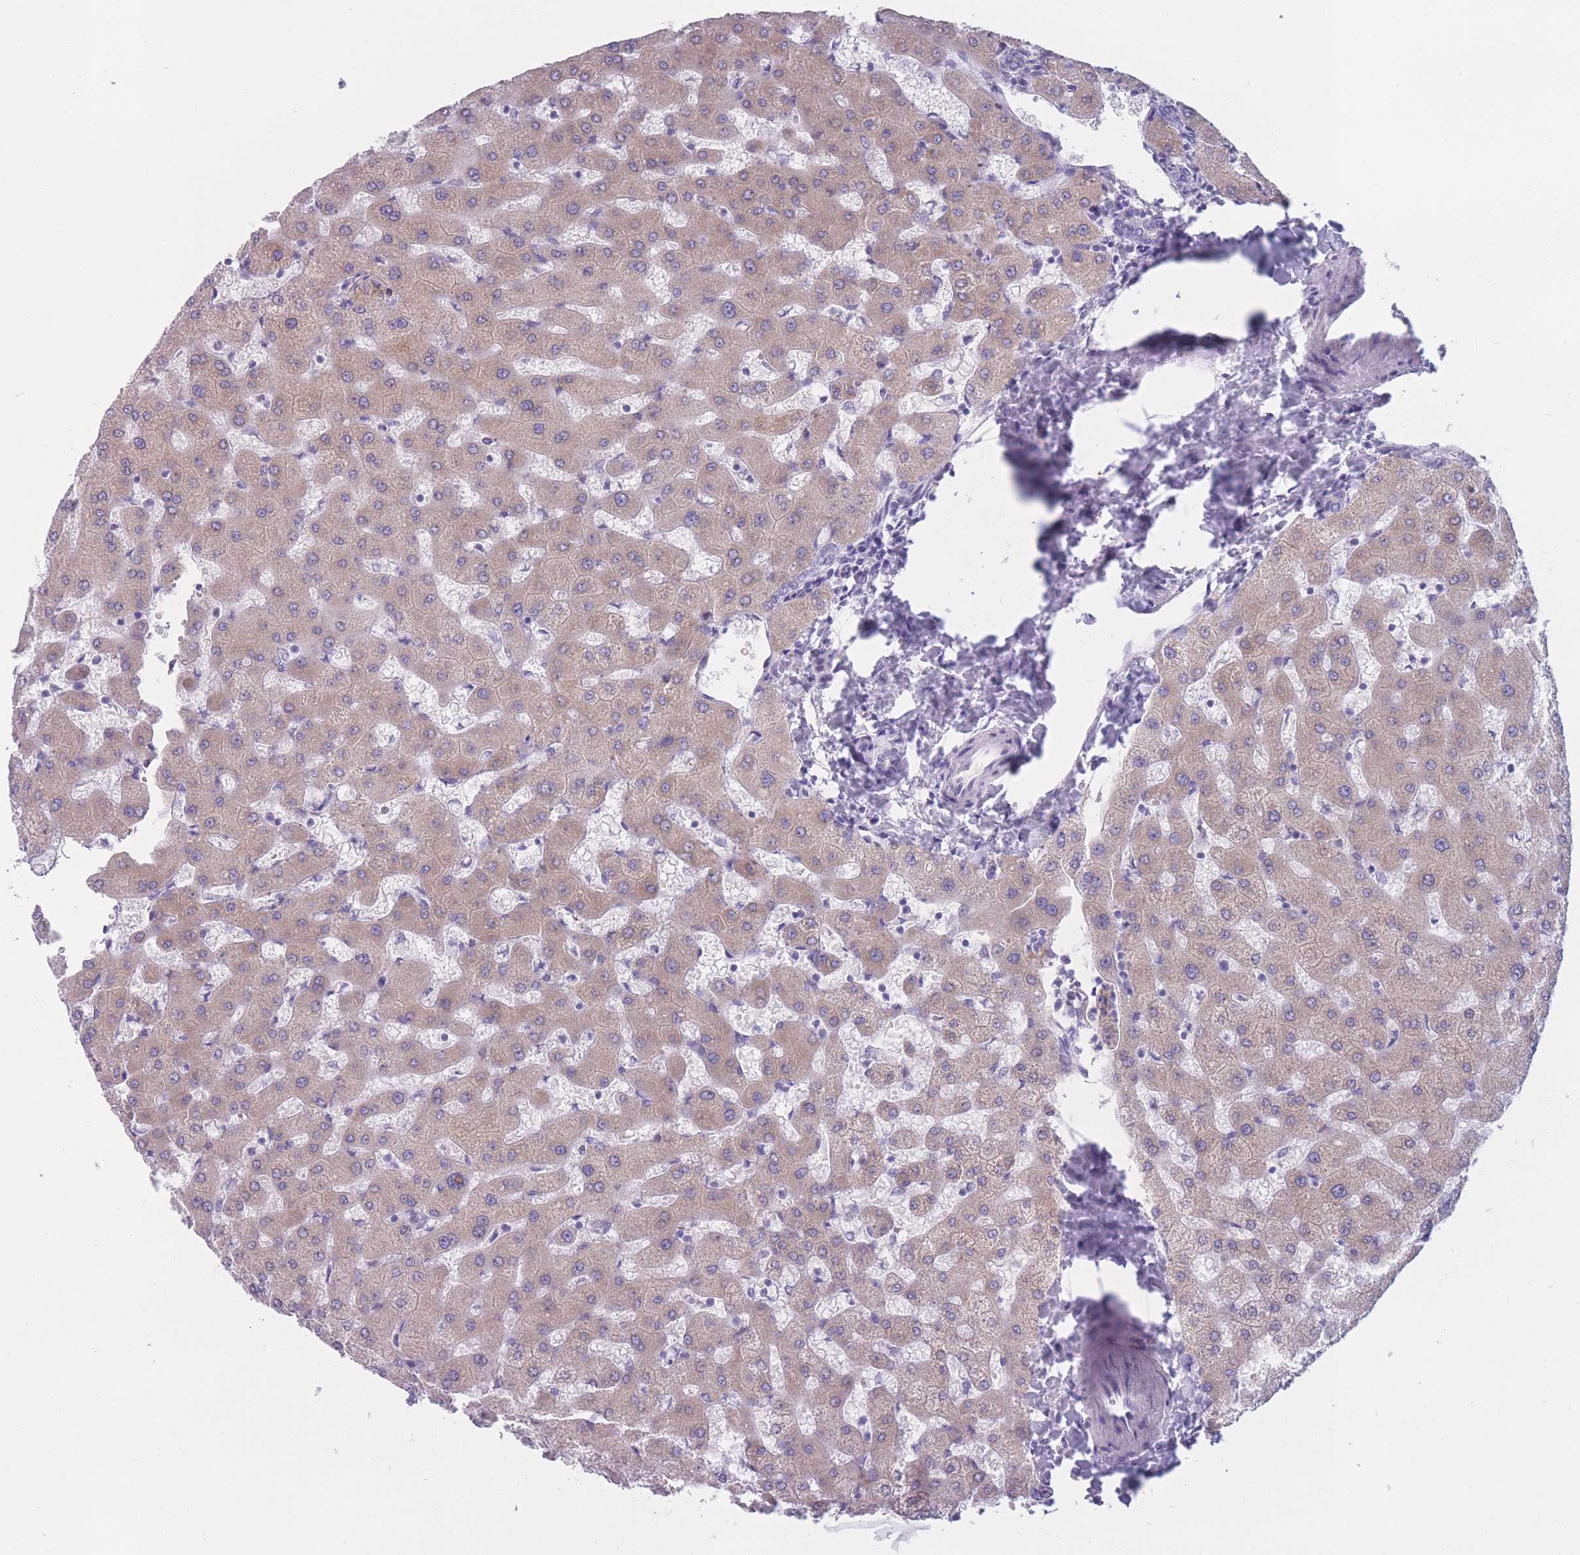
{"staining": {"intensity": "negative", "quantity": "none", "location": "none"}, "tissue": "liver", "cell_type": "Cholangiocytes", "image_type": "normal", "snomed": [{"axis": "morphology", "description": "Normal tissue, NOS"}, {"axis": "topography", "description": "Liver"}], "caption": "DAB immunohistochemical staining of normal human liver exhibits no significant positivity in cholangiocytes. (Stains: DAB (3,3'-diaminobenzidine) IHC with hematoxylin counter stain, Microscopy: brightfield microscopy at high magnification).", "gene": "COL27A1", "patient": {"sex": "female", "age": 63}}